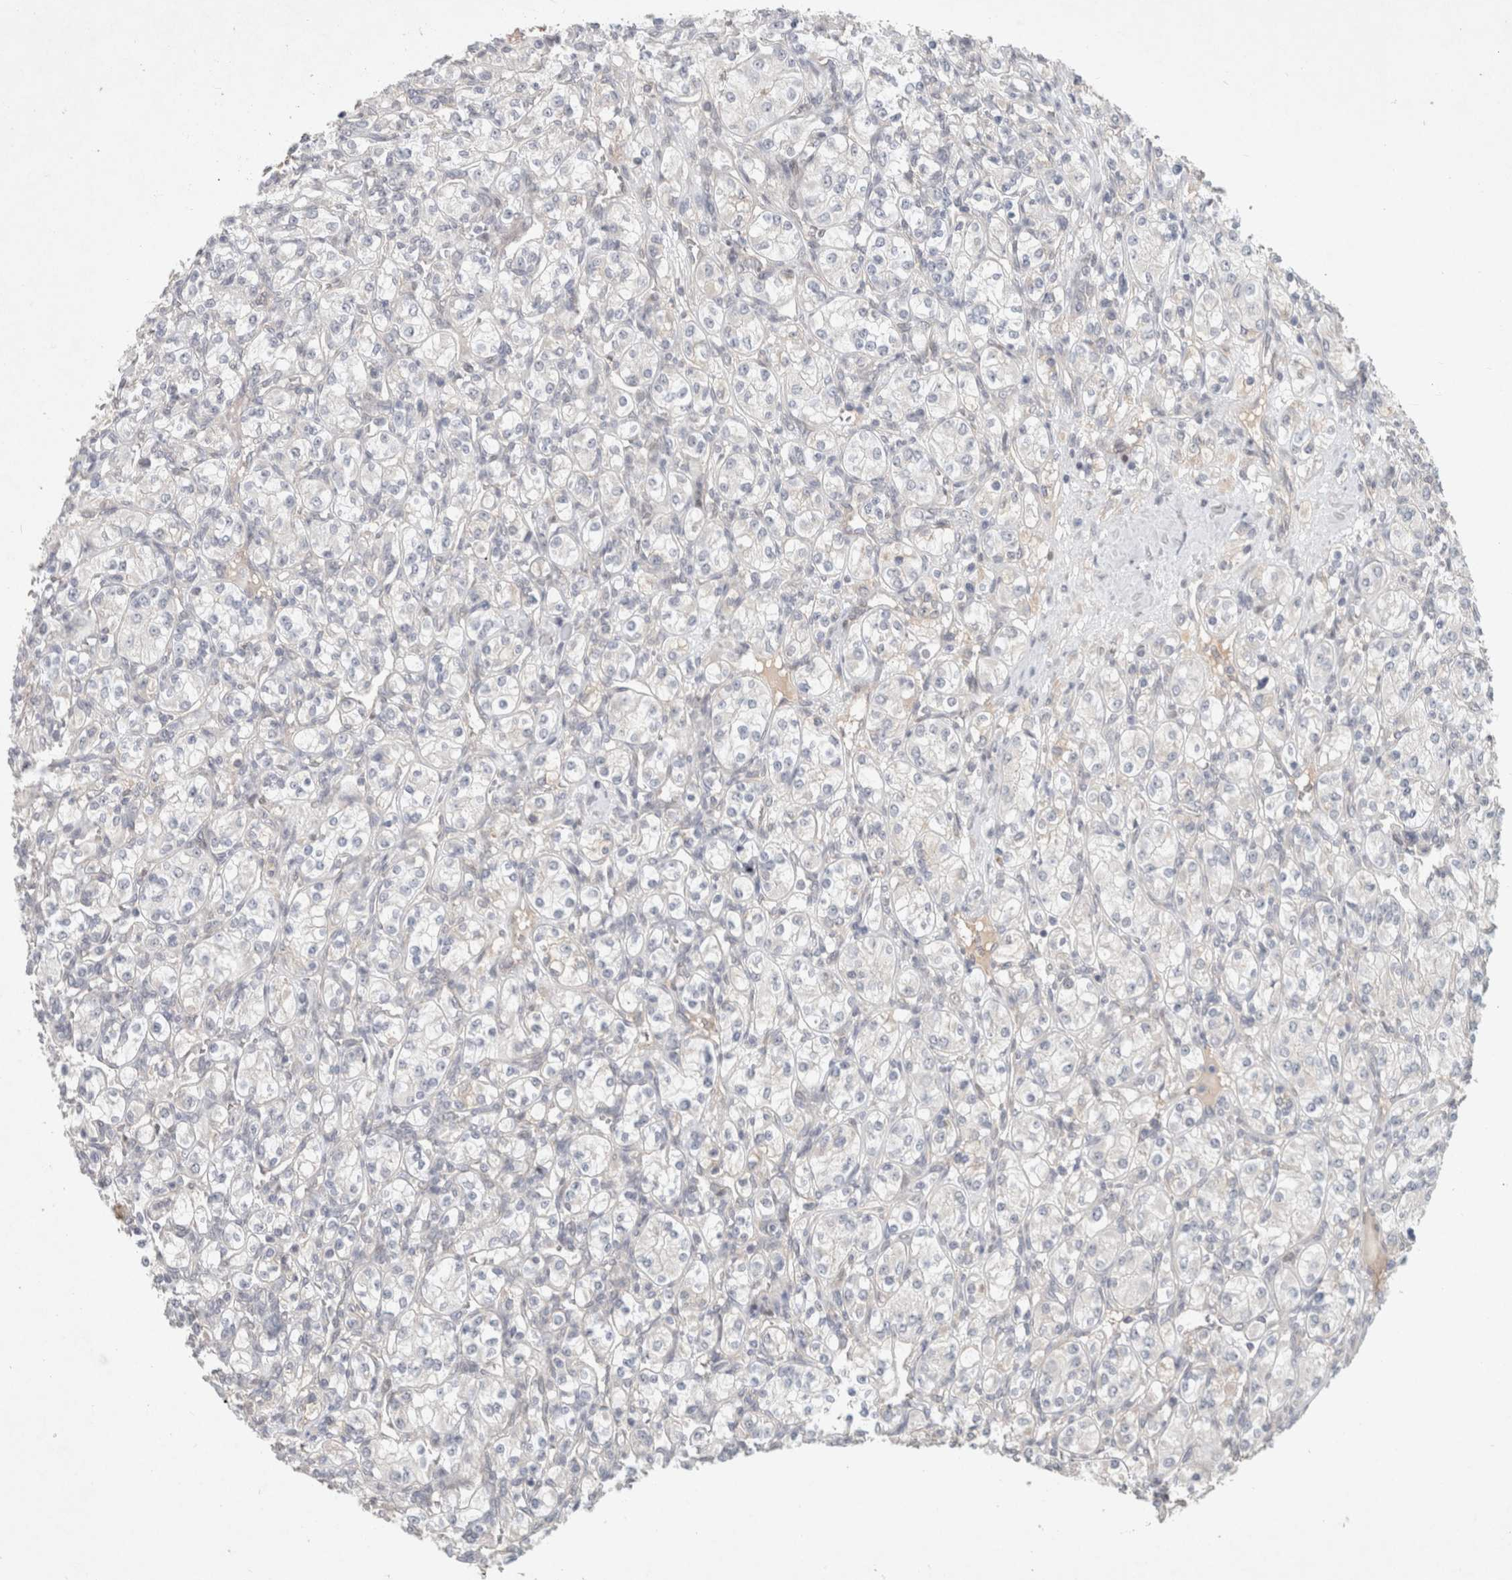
{"staining": {"intensity": "negative", "quantity": "none", "location": "none"}, "tissue": "renal cancer", "cell_type": "Tumor cells", "image_type": "cancer", "snomed": [{"axis": "morphology", "description": "Adenocarcinoma, NOS"}, {"axis": "topography", "description": "Kidney"}], "caption": "This is an IHC micrograph of human renal cancer. There is no staining in tumor cells.", "gene": "RASAL2", "patient": {"sex": "male", "age": 77}}